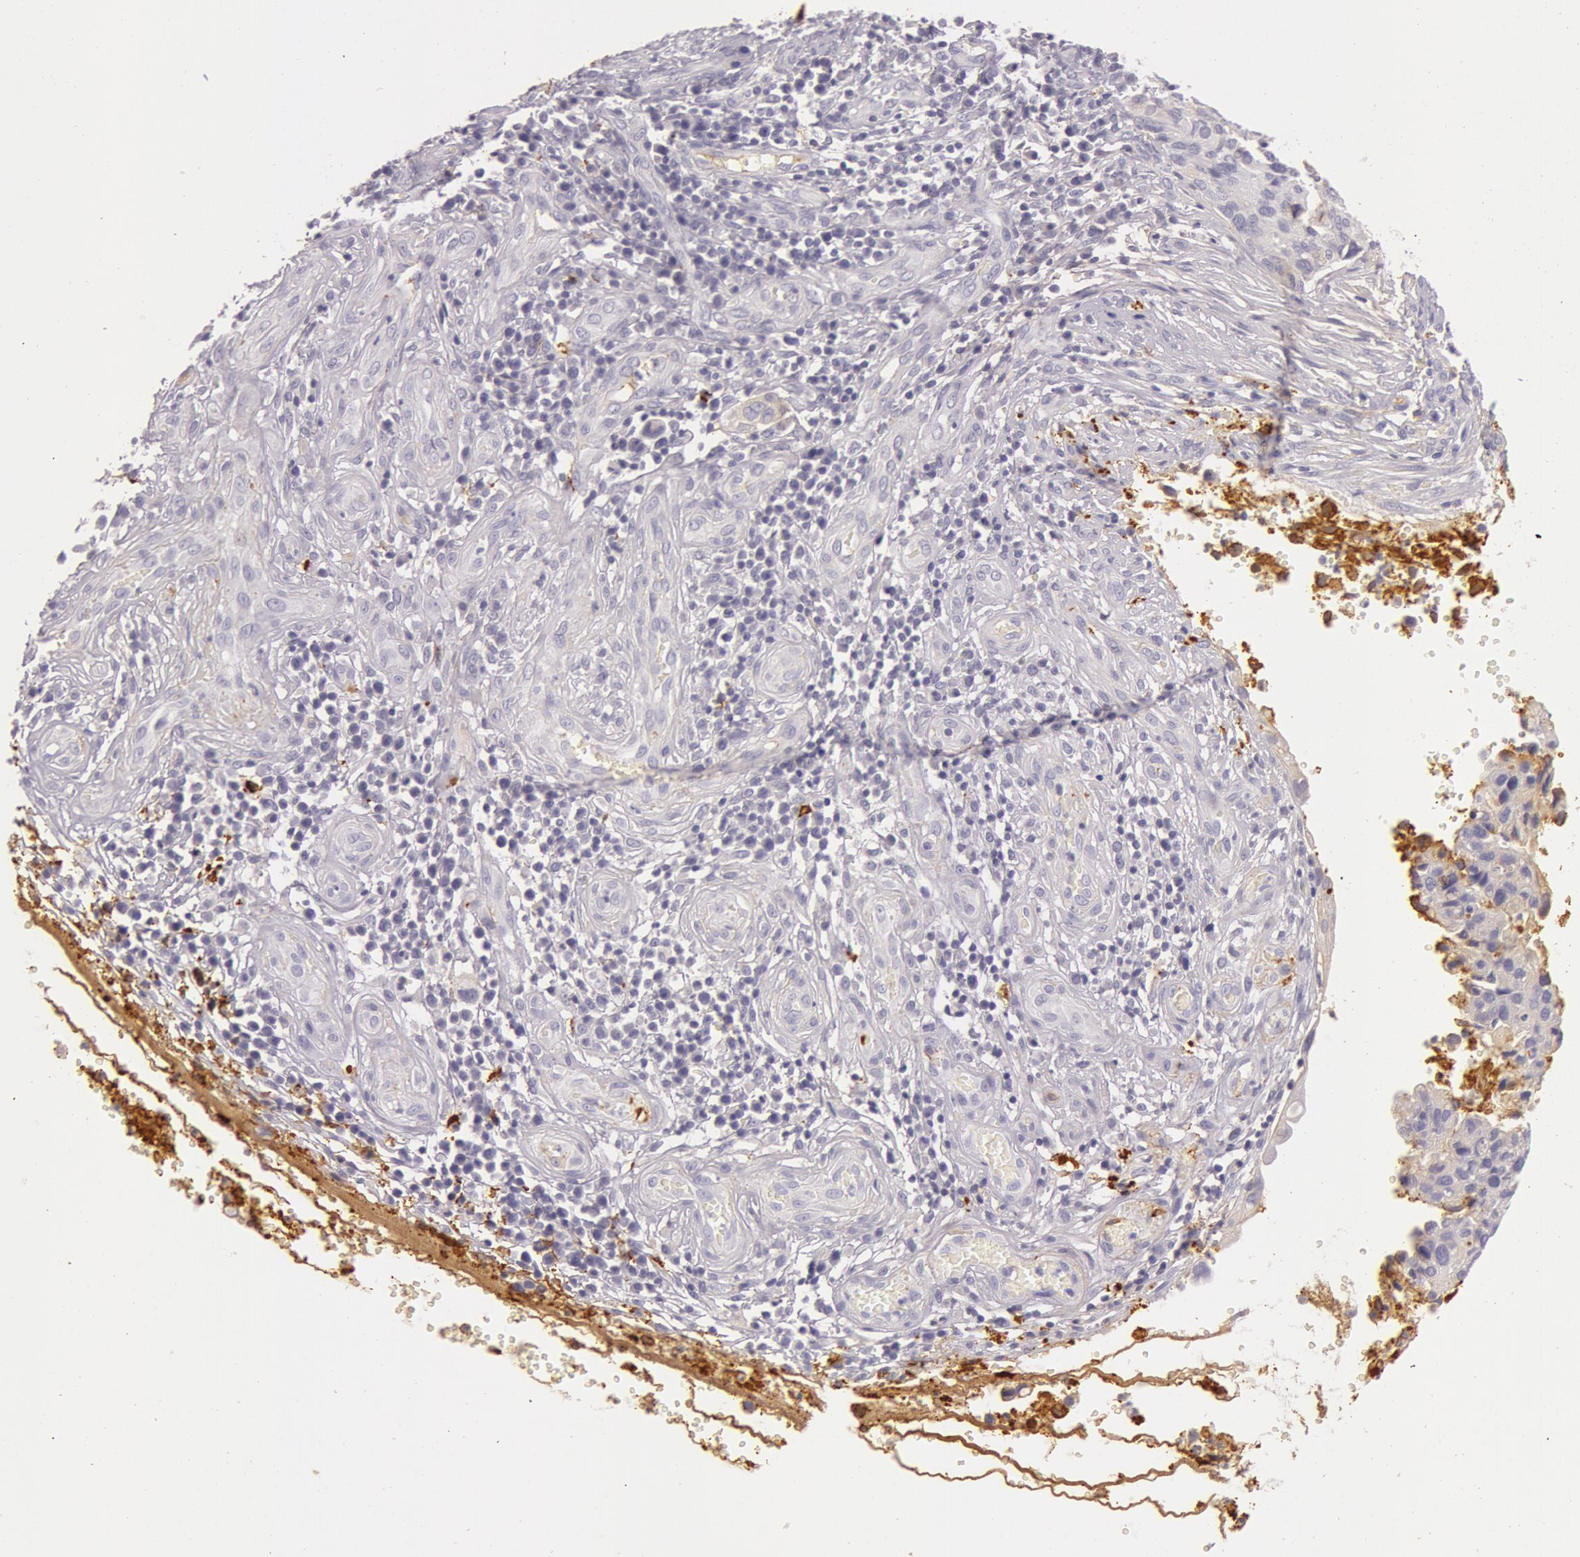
{"staining": {"intensity": "negative", "quantity": "none", "location": "none"}, "tissue": "cervical cancer", "cell_type": "Tumor cells", "image_type": "cancer", "snomed": [{"axis": "morphology", "description": "Normal tissue, NOS"}, {"axis": "morphology", "description": "Squamous cell carcinoma, NOS"}, {"axis": "topography", "description": "Cervix"}], "caption": "This is an IHC image of human cervical cancer. There is no expression in tumor cells.", "gene": "C4BPA", "patient": {"sex": "female", "age": 45}}